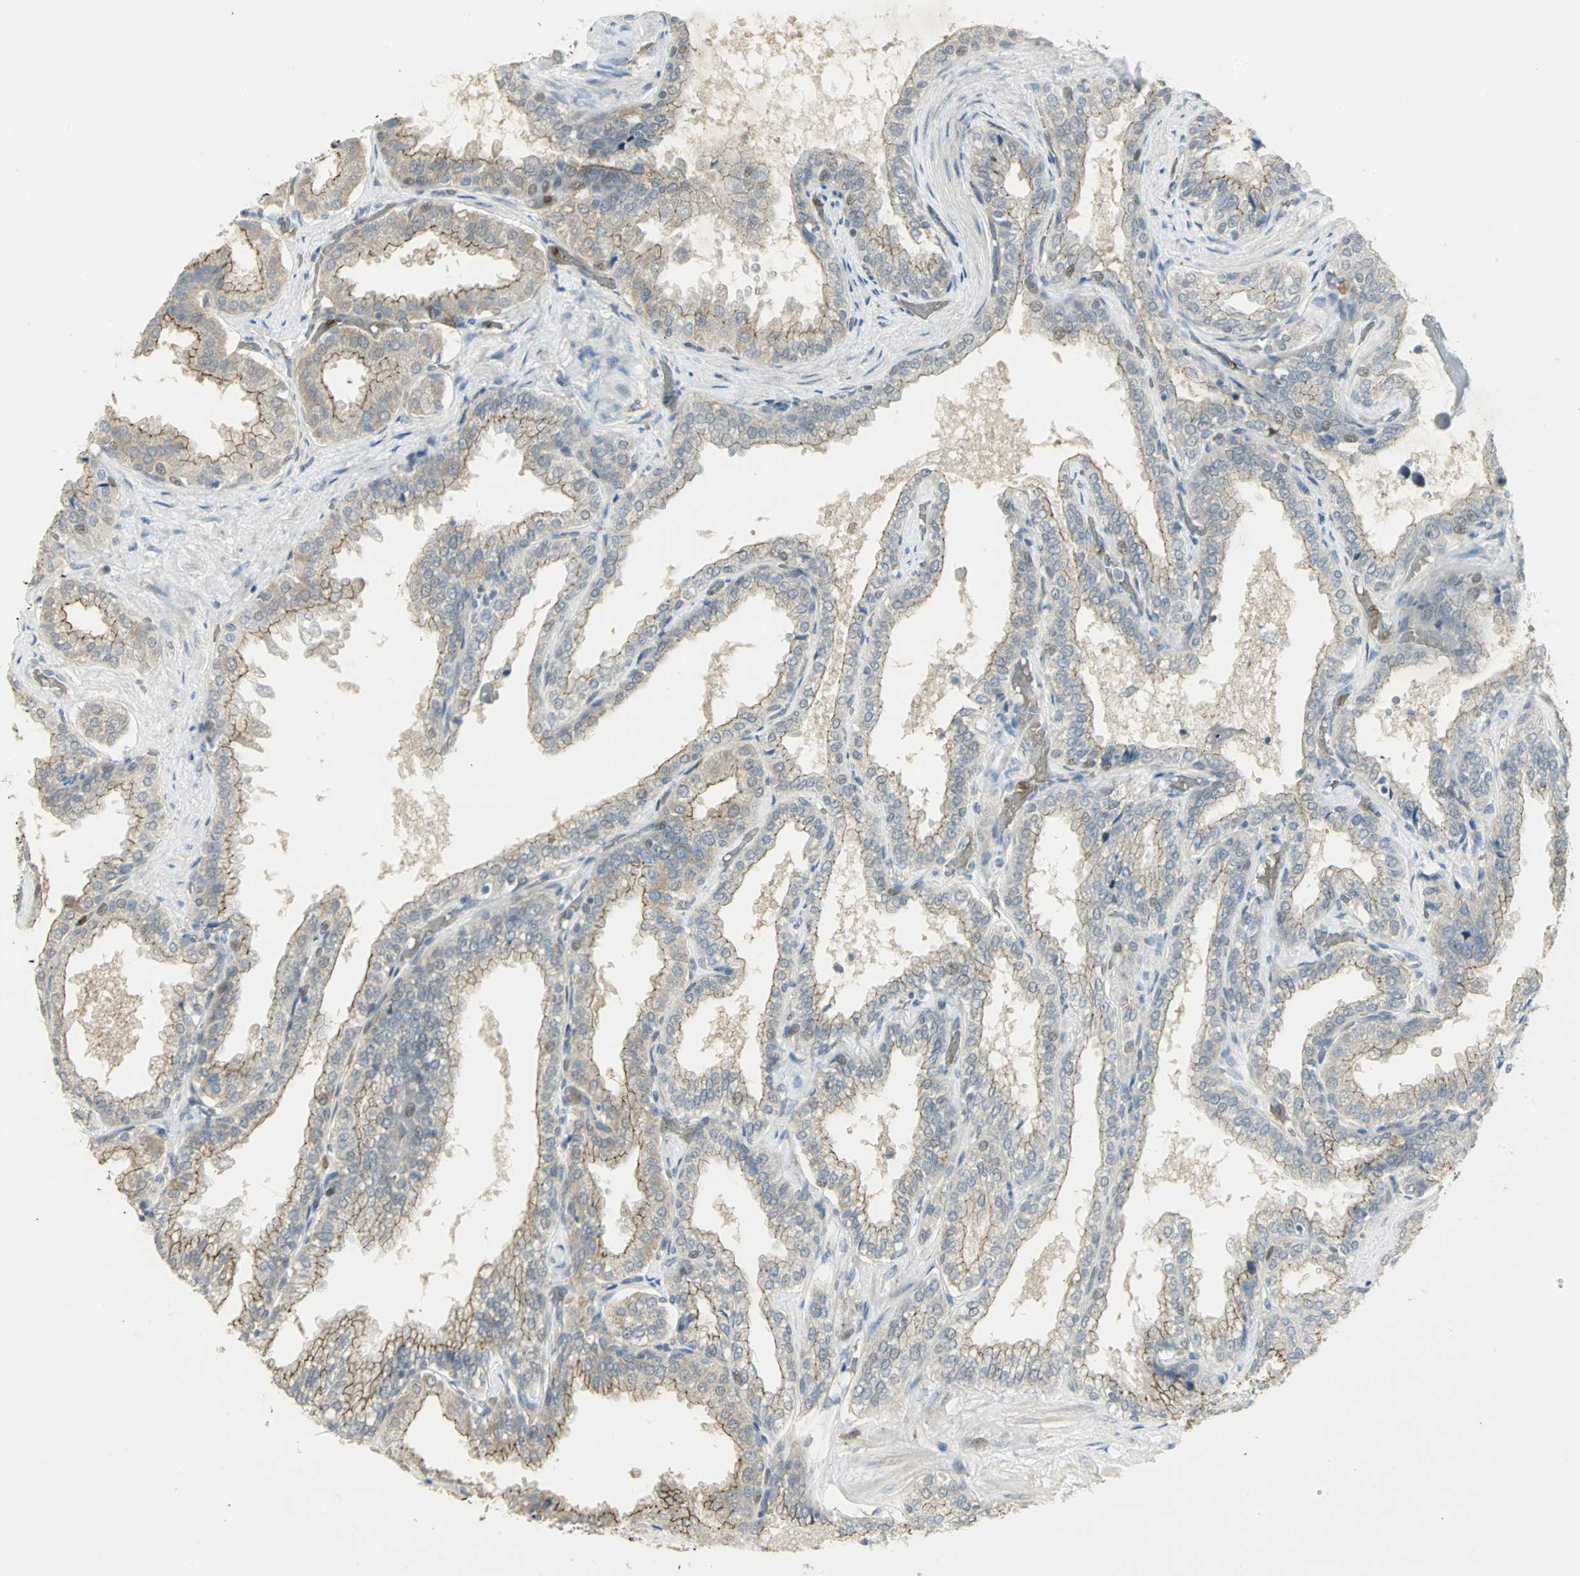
{"staining": {"intensity": "moderate", "quantity": "25%-75%", "location": "cytoplasmic/membranous"}, "tissue": "seminal vesicle", "cell_type": "Glandular cells", "image_type": "normal", "snomed": [{"axis": "morphology", "description": "Normal tissue, NOS"}, {"axis": "topography", "description": "Seminal veicle"}], "caption": "Immunohistochemistry (IHC) staining of unremarkable seminal vesicle, which shows medium levels of moderate cytoplasmic/membranous staining in approximately 25%-75% of glandular cells indicating moderate cytoplasmic/membranous protein positivity. The staining was performed using DAB (3,3'-diaminobenzidine) (brown) for protein detection and nuclei were counterstained in hematoxylin (blue).", "gene": "ANK1", "patient": {"sex": "male", "age": 46}}